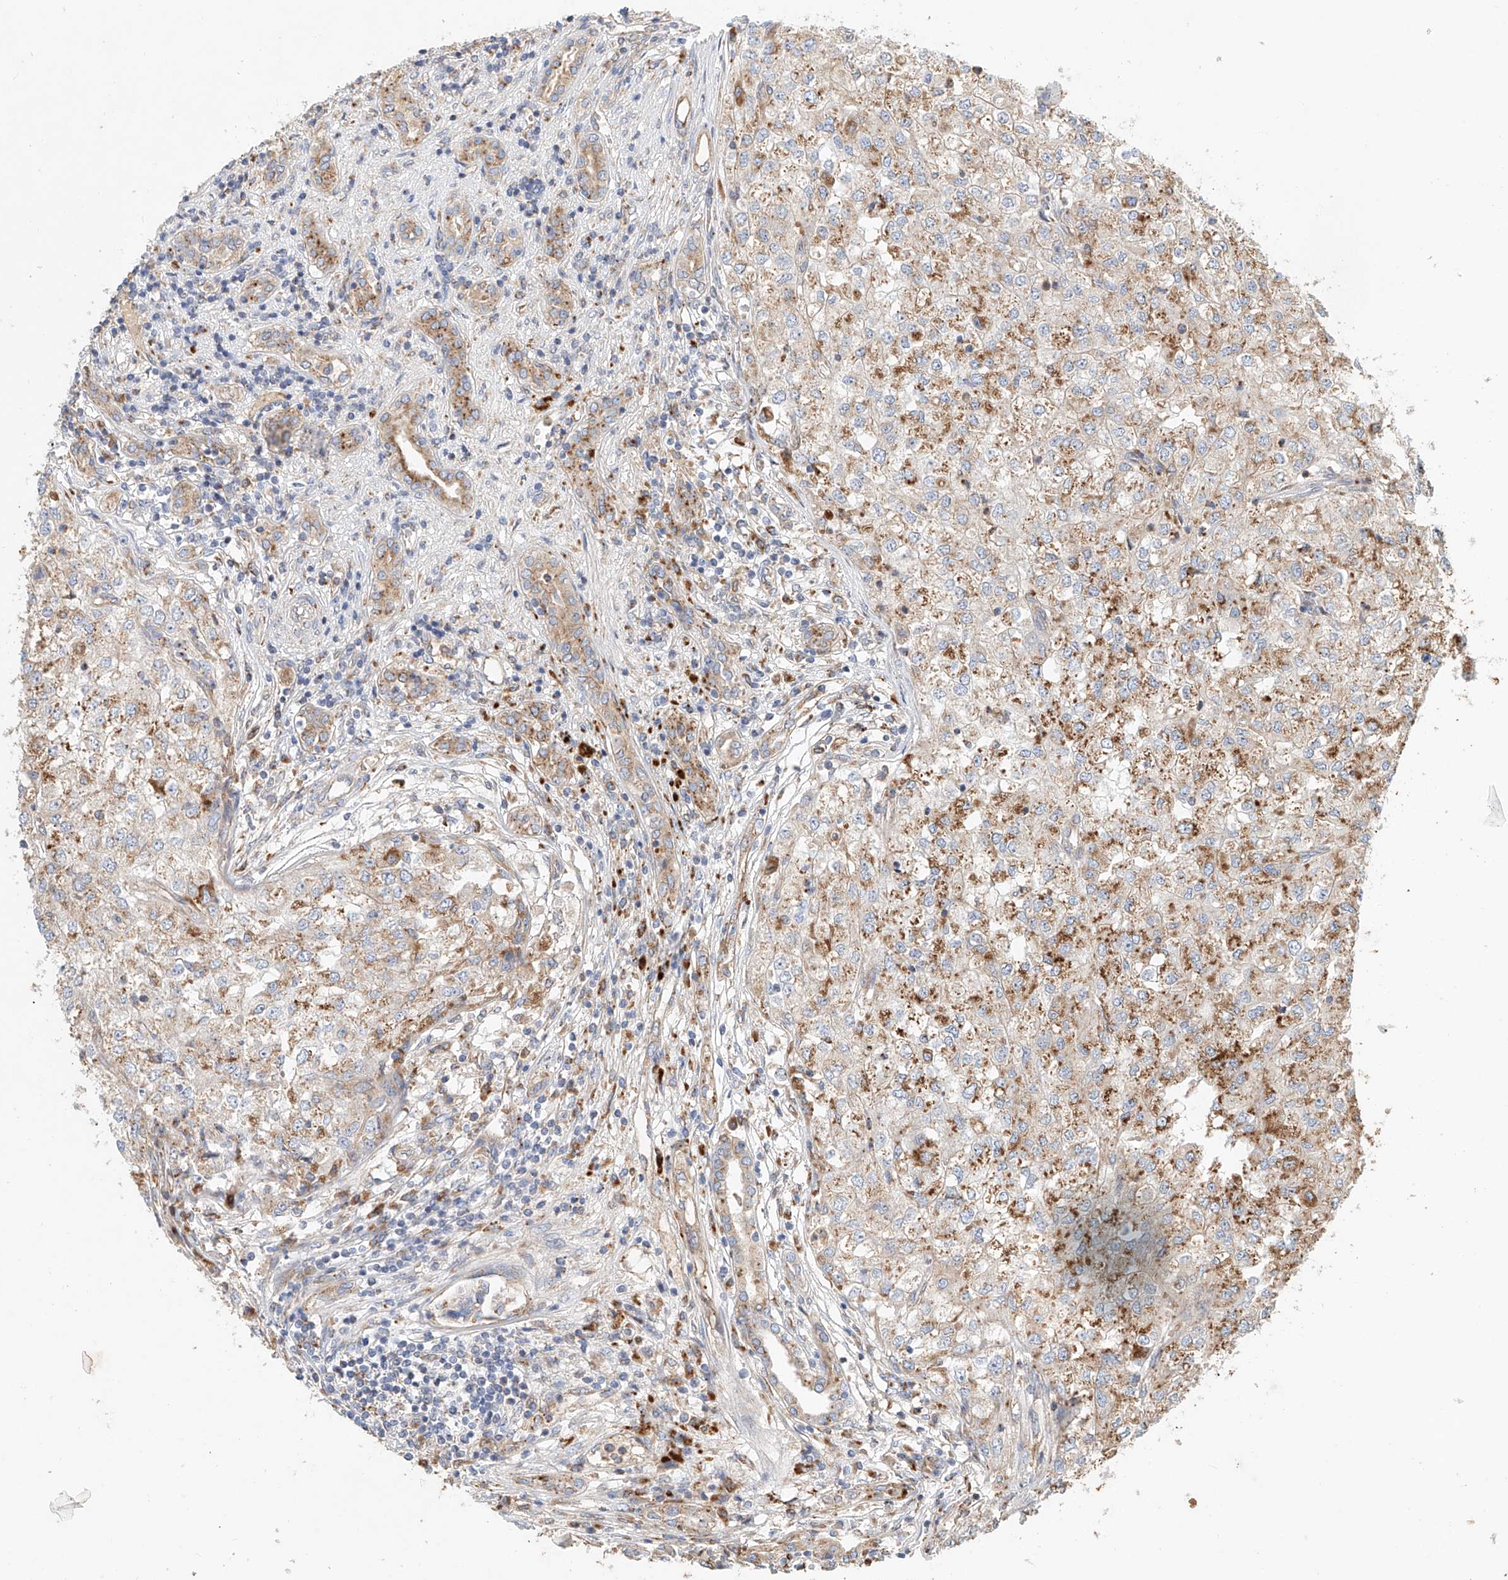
{"staining": {"intensity": "moderate", "quantity": "25%-75%", "location": "cytoplasmic/membranous"}, "tissue": "renal cancer", "cell_type": "Tumor cells", "image_type": "cancer", "snomed": [{"axis": "morphology", "description": "Adenocarcinoma, NOS"}, {"axis": "topography", "description": "Kidney"}], "caption": "Protein staining demonstrates moderate cytoplasmic/membranous staining in approximately 25%-75% of tumor cells in renal cancer.", "gene": "HGSNAT", "patient": {"sex": "female", "age": 54}}